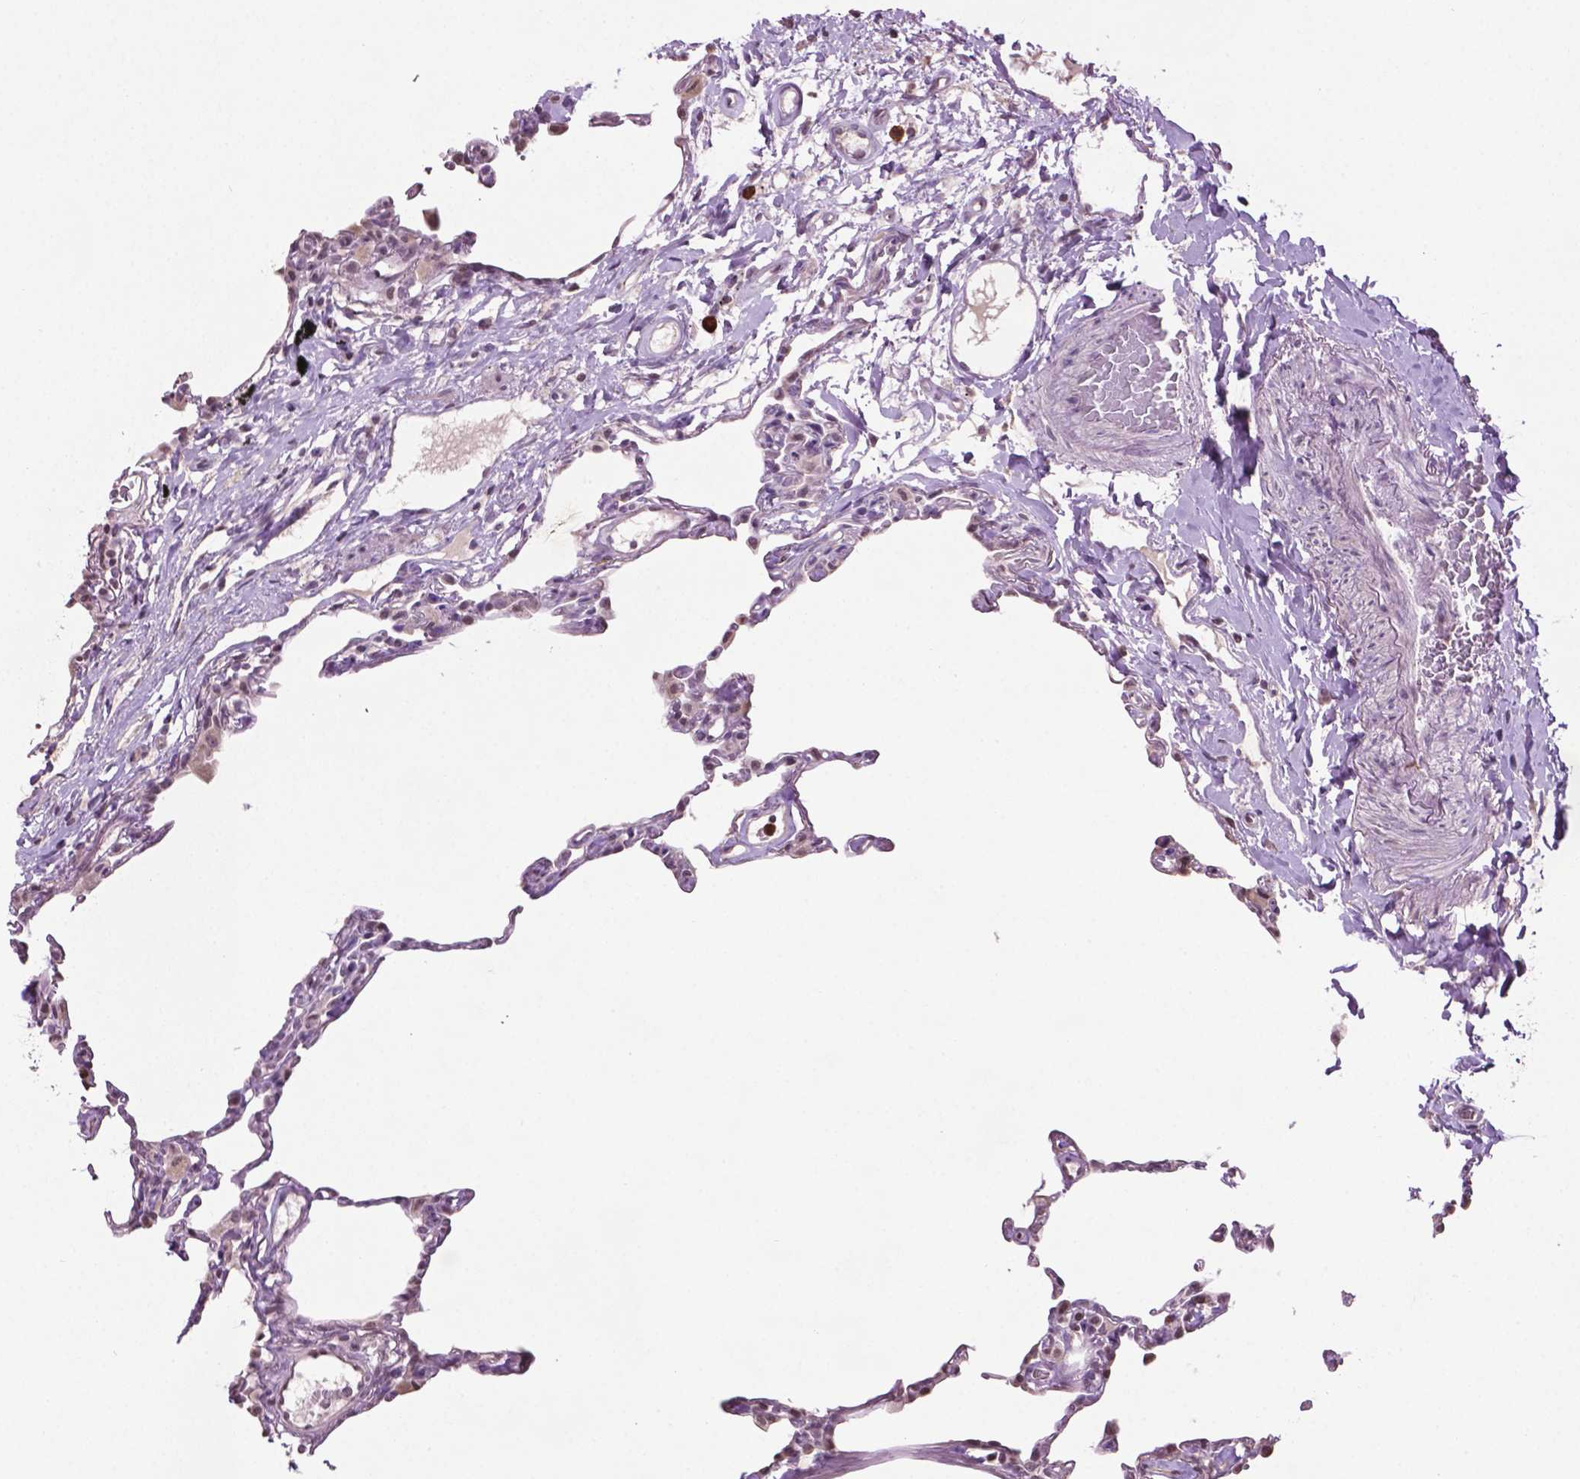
{"staining": {"intensity": "negative", "quantity": "none", "location": "none"}, "tissue": "lung", "cell_type": "Alveolar cells", "image_type": "normal", "snomed": [{"axis": "morphology", "description": "Normal tissue, NOS"}, {"axis": "topography", "description": "Lung"}], "caption": "The IHC photomicrograph has no significant staining in alveolar cells of lung. The staining is performed using DAB (3,3'-diaminobenzidine) brown chromogen with nuclei counter-stained in using hematoxylin.", "gene": "NTNG2", "patient": {"sex": "female", "age": 57}}